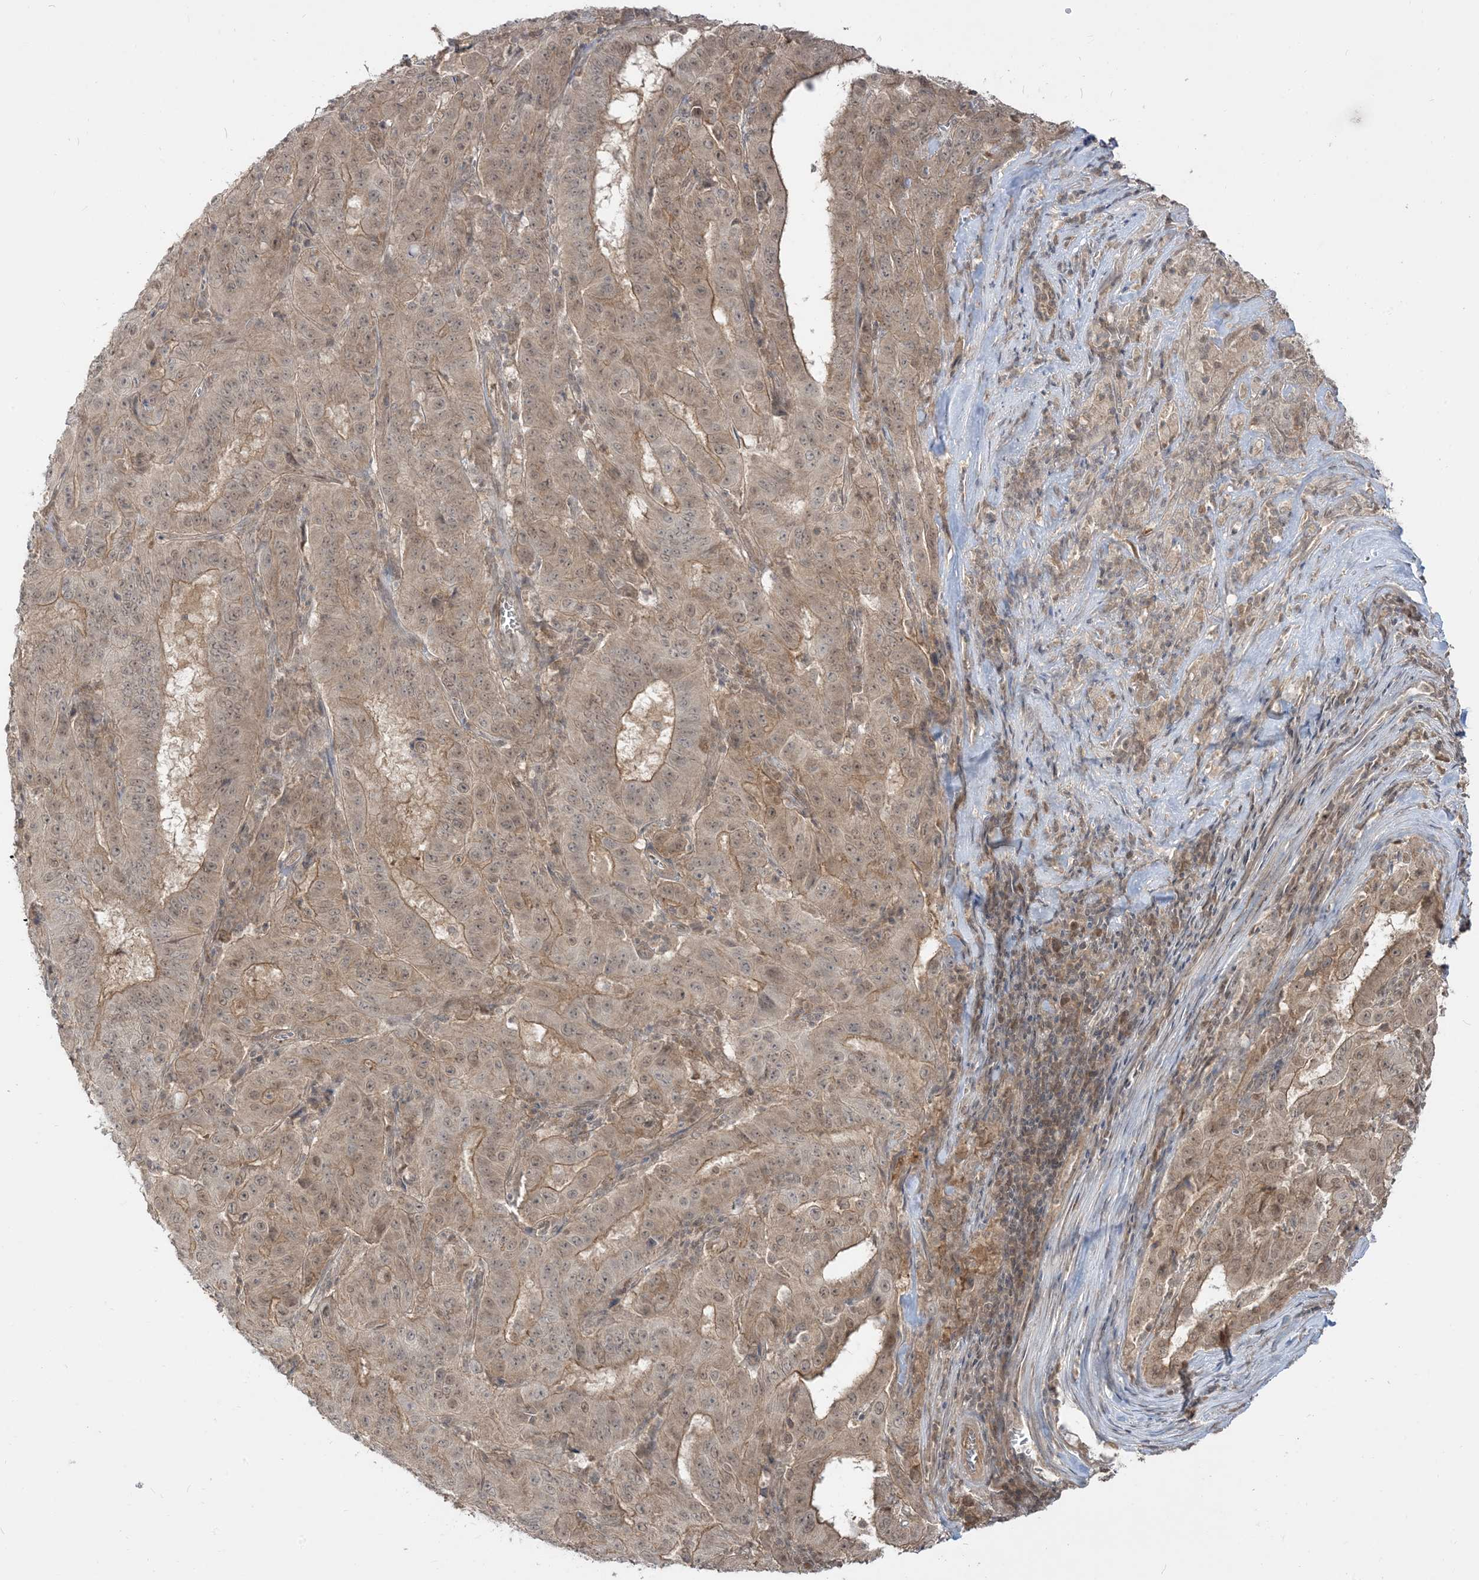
{"staining": {"intensity": "weak", "quantity": ">75%", "location": "cytoplasmic/membranous,nuclear"}, "tissue": "pancreatic cancer", "cell_type": "Tumor cells", "image_type": "cancer", "snomed": [{"axis": "morphology", "description": "Adenocarcinoma, NOS"}, {"axis": "topography", "description": "Pancreas"}], "caption": "The immunohistochemical stain labels weak cytoplasmic/membranous and nuclear positivity in tumor cells of pancreatic cancer (adenocarcinoma) tissue.", "gene": "TBCC", "patient": {"sex": "male", "age": 63}}